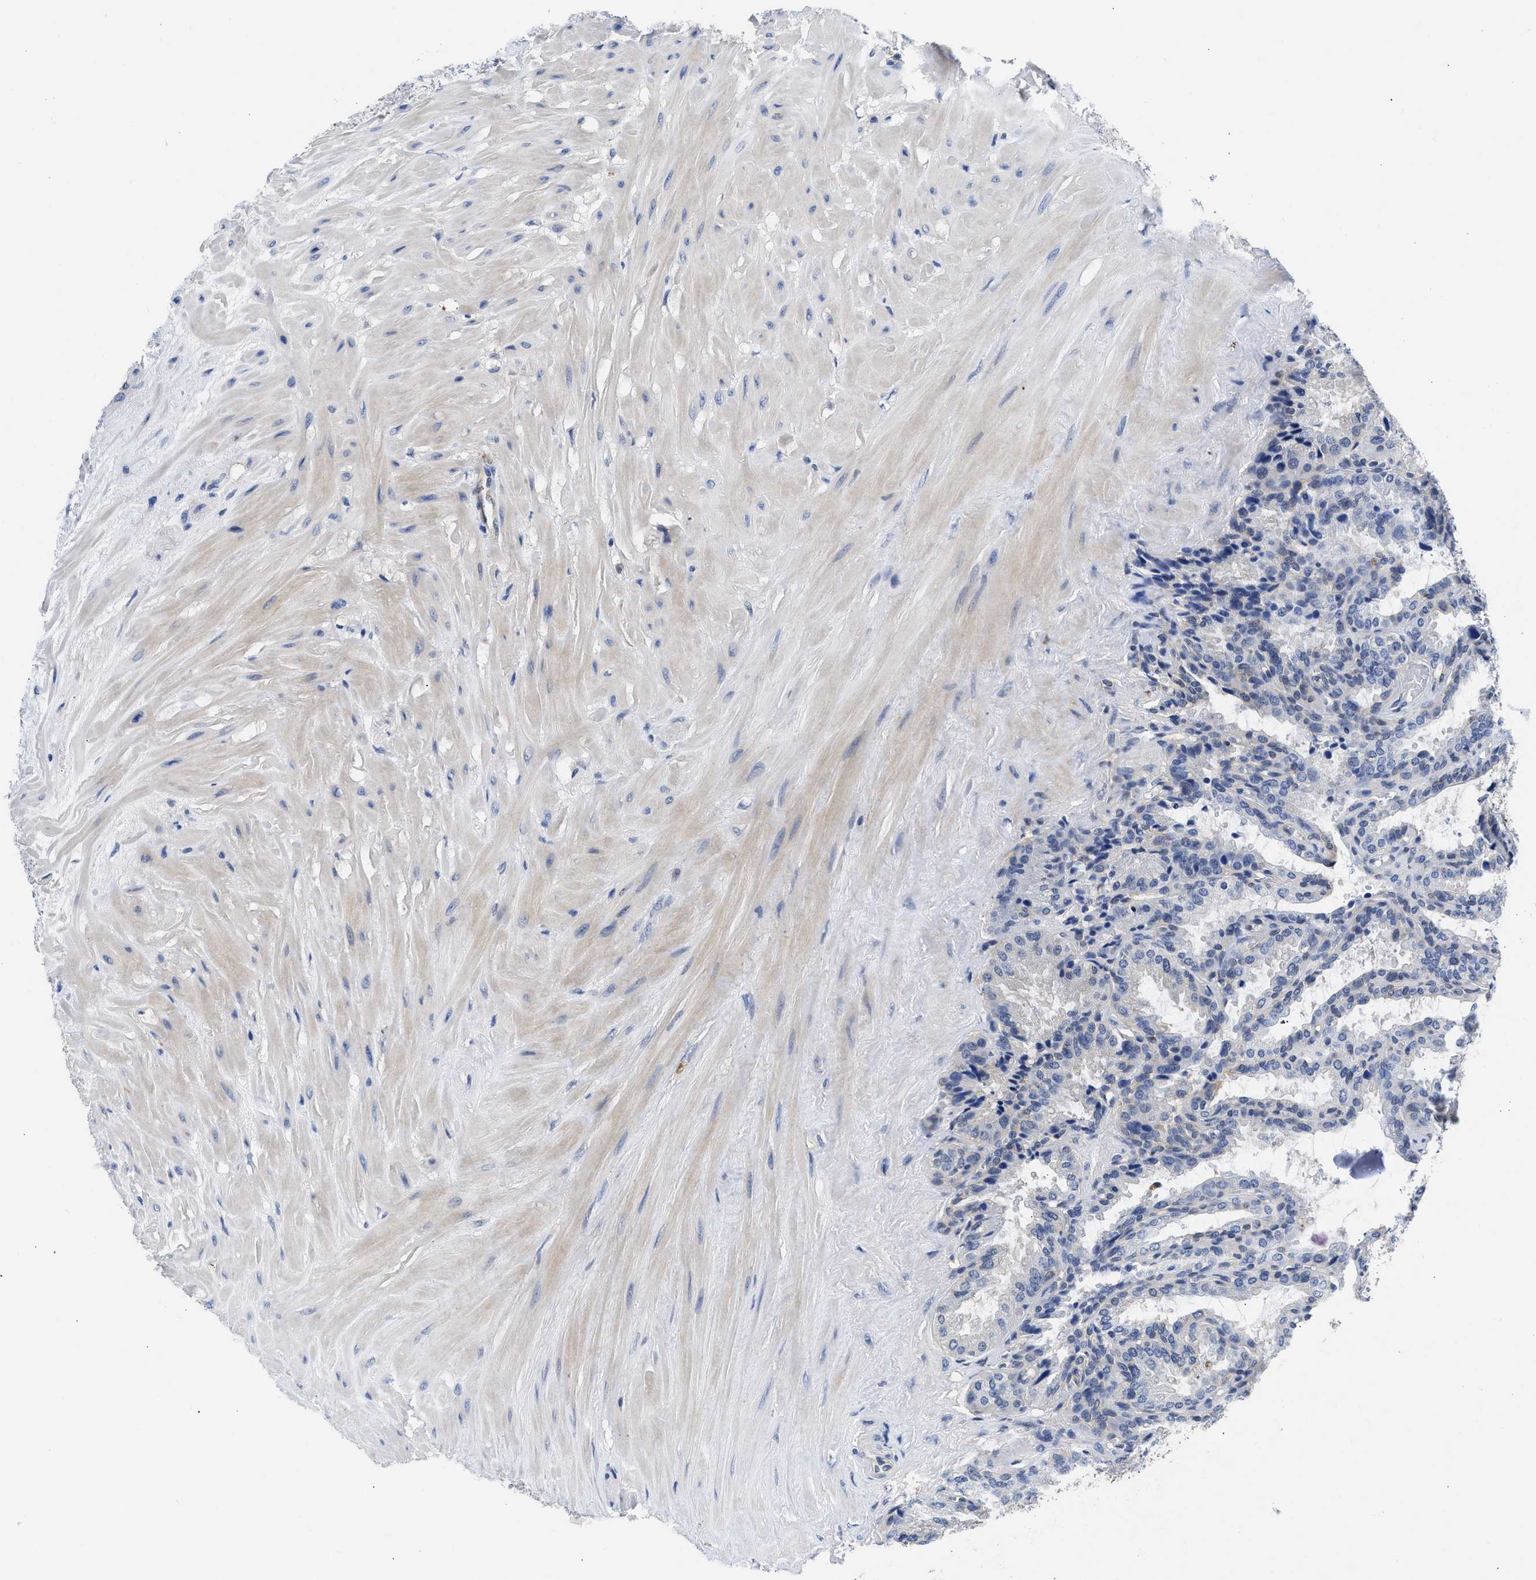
{"staining": {"intensity": "weak", "quantity": "<25%", "location": "cytoplasmic/membranous"}, "tissue": "seminal vesicle", "cell_type": "Glandular cells", "image_type": "normal", "snomed": [{"axis": "morphology", "description": "Normal tissue, NOS"}, {"axis": "topography", "description": "Seminal veicle"}], "caption": "Glandular cells are negative for protein expression in benign human seminal vesicle. (DAB immunohistochemistry (IHC) visualized using brightfield microscopy, high magnification).", "gene": "XPO5", "patient": {"sex": "male", "age": 46}}